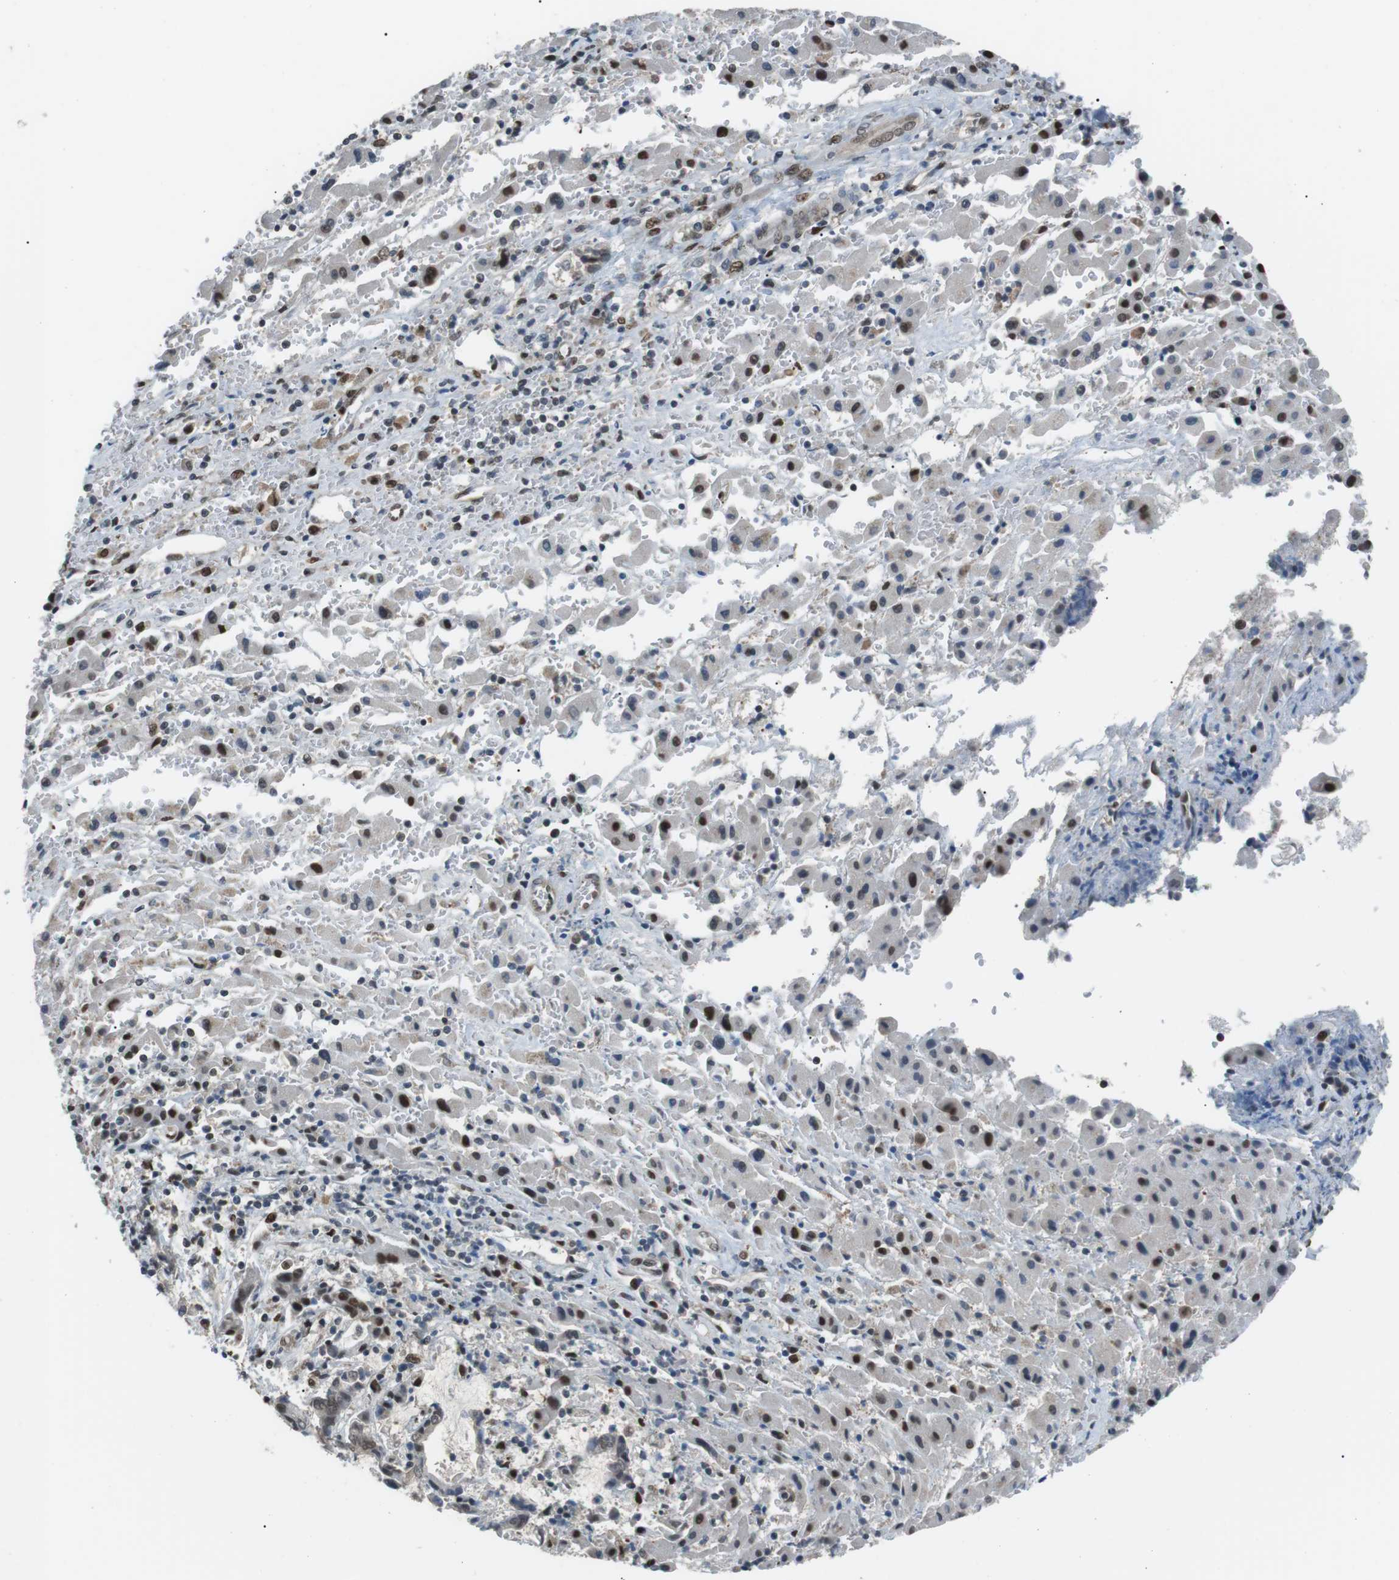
{"staining": {"intensity": "weak", "quantity": ">75%", "location": "nuclear"}, "tissue": "liver cancer", "cell_type": "Tumor cells", "image_type": "cancer", "snomed": [{"axis": "morphology", "description": "Cholangiocarcinoma"}, {"axis": "topography", "description": "Liver"}], "caption": "Immunohistochemistry (DAB (3,3'-diaminobenzidine)) staining of human liver cholangiocarcinoma reveals weak nuclear protein positivity in about >75% of tumor cells. Ihc stains the protein in brown and the nuclei are stained blue.", "gene": "SRPK2", "patient": {"sex": "male", "age": 57}}